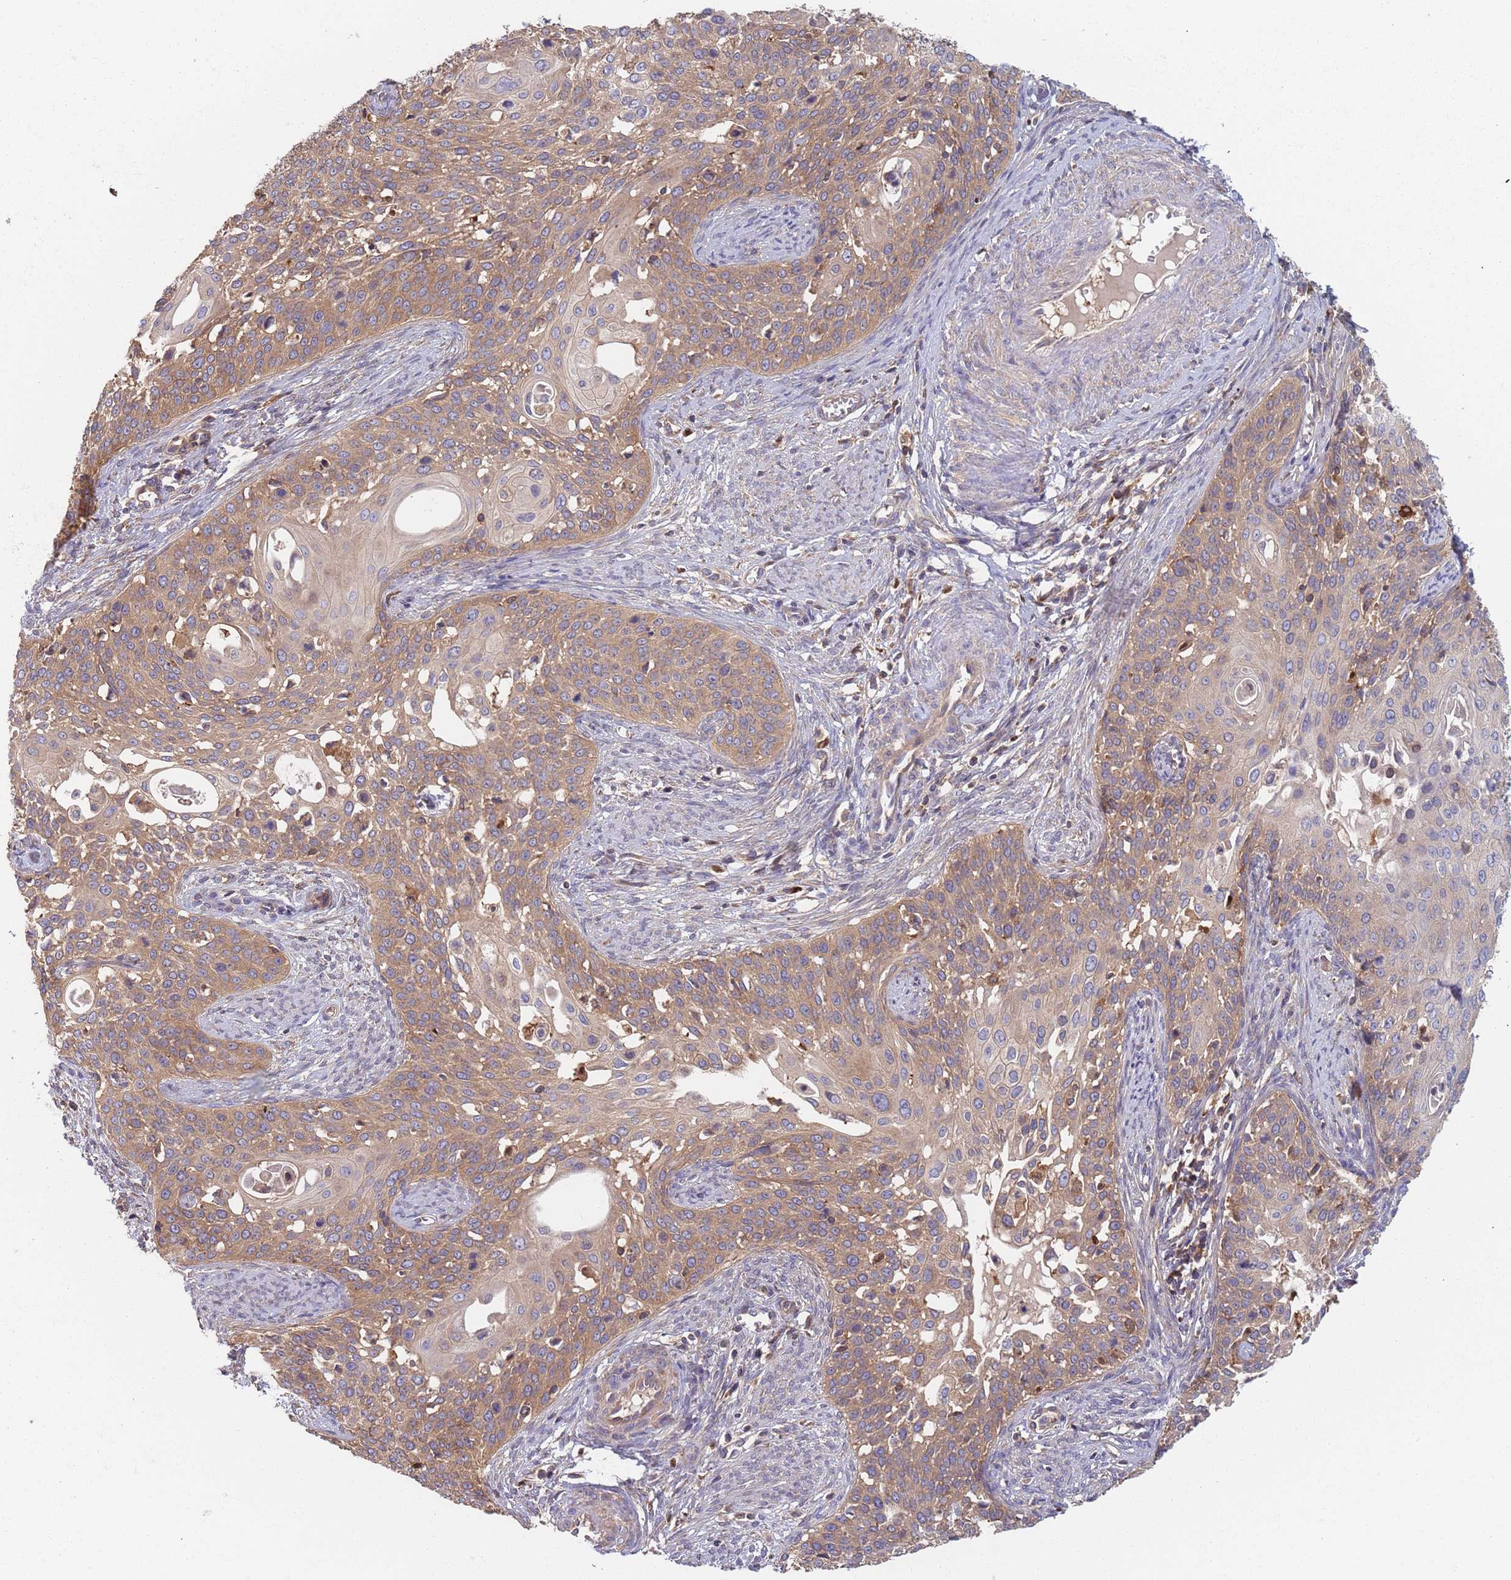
{"staining": {"intensity": "moderate", "quantity": ">75%", "location": "cytoplasmic/membranous"}, "tissue": "cervical cancer", "cell_type": "Tumor cells", "image_type": "cancer", "snomed": [{"axis": "morphology", "description": "Squamous cell carcinoma, NOS"}, {"axis": "topography", "description": "Cervix"}], "caption": "Squamous cell carcinoma (cervical) stained with IHC demonstrates moderate cytoplasmic/membranous staining in approximately >75% of tumor cells. (DAB IHC with brightfield microscopy, high magnification).", "gene": "GDI2", "patient": {"sex": "female", "age": 44}}